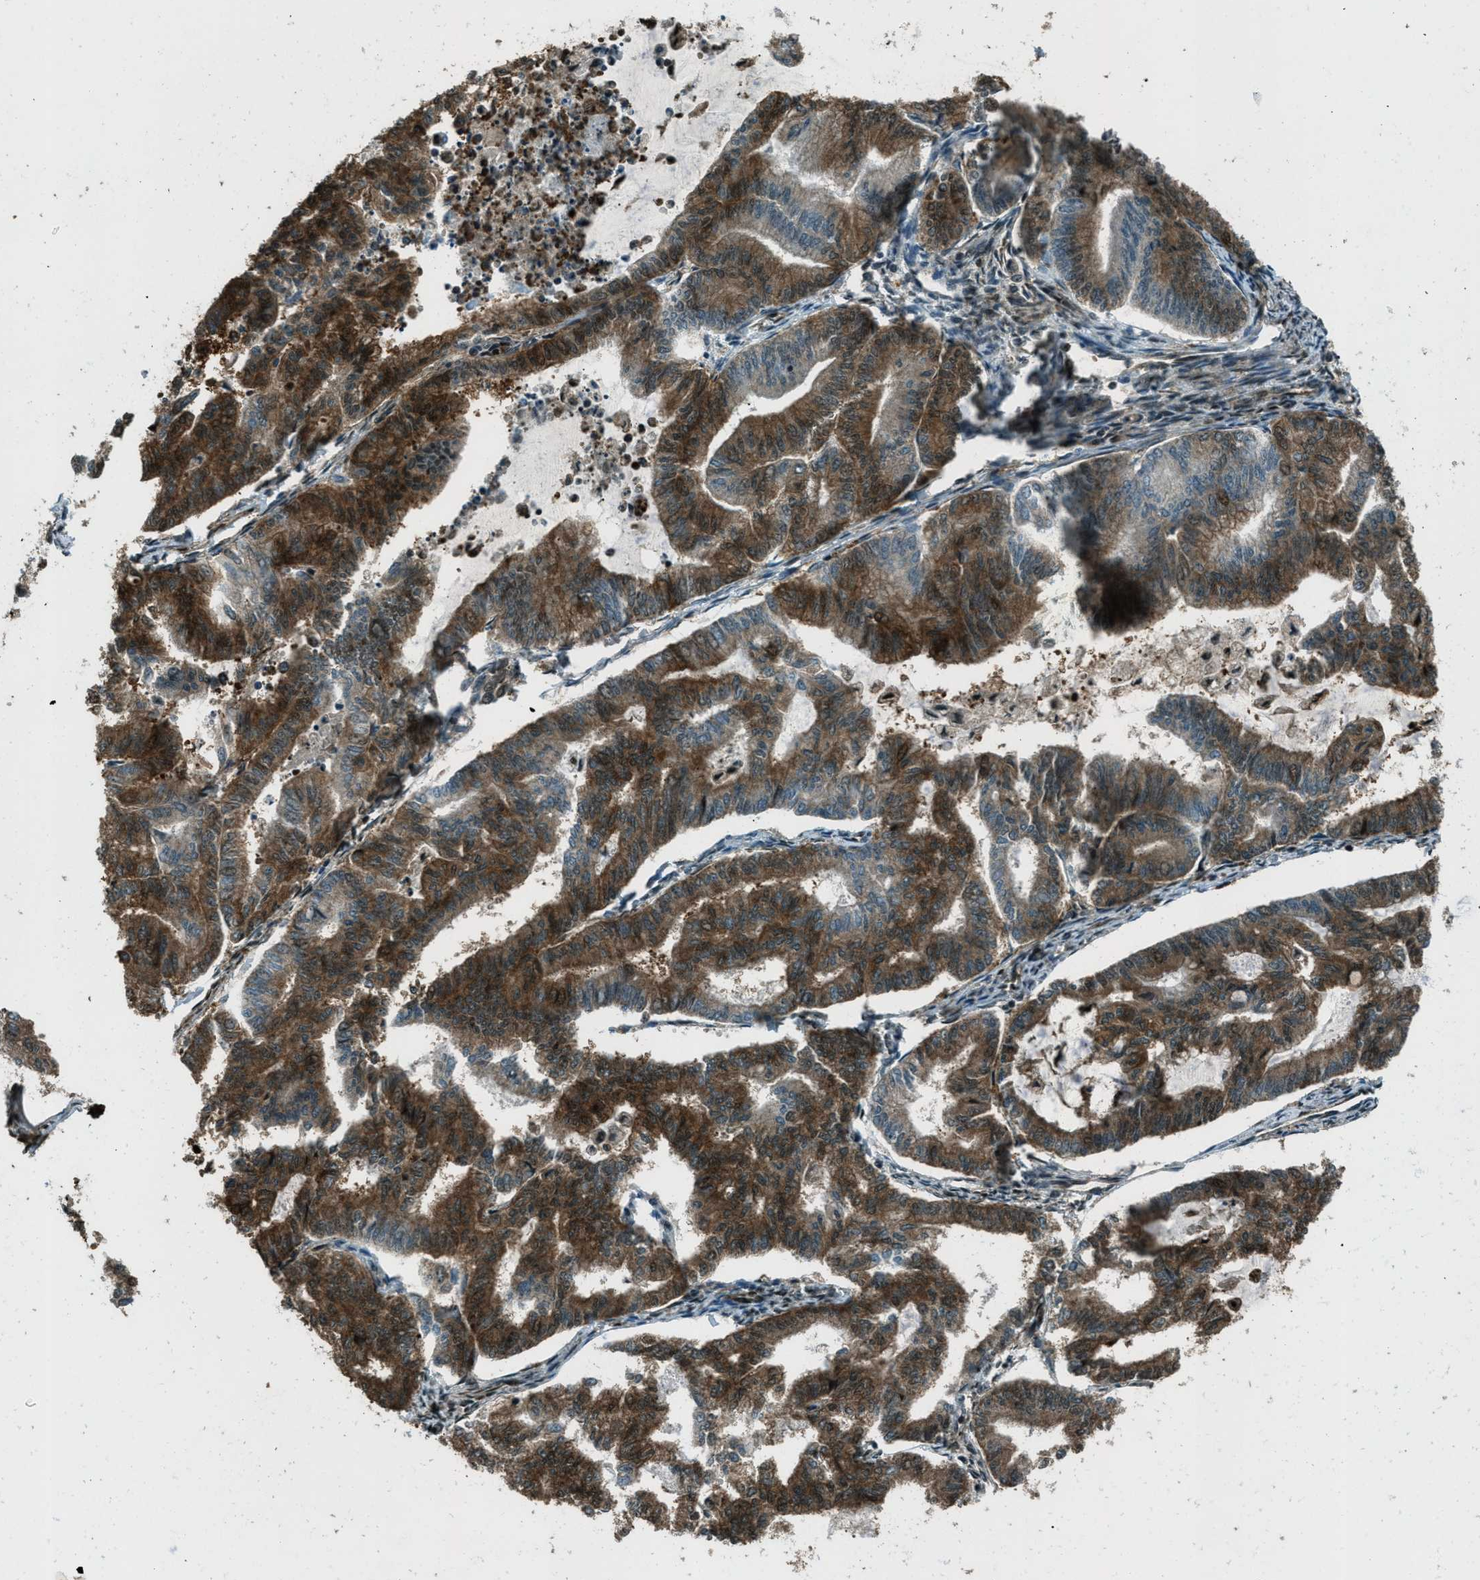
{"staining": {"intensity": "strong", "quantity": ">75%", "location": "cytoplasmic/membranous,nuclear"}, "tissue": "endometrial cancer", "cell_type": "Tumor cells", "image_type": "cancer", "snomed": [{"axis": "morphology", "description": "Adenocarcinoma, NOS"}, {"axis": "topography", "description": "Endometrium"}], "caption": "Immunohistochemistry (IHC) micrograph of human endometrial adenocarcinoma stained for a protein (brown), which exhibits high levels of strong cytoplasmic/membranous and nuclear positivity in approximately >75% of tumor cells.", "gene": "TARDBP", "patient": {"sex": "female", "age": 79}}